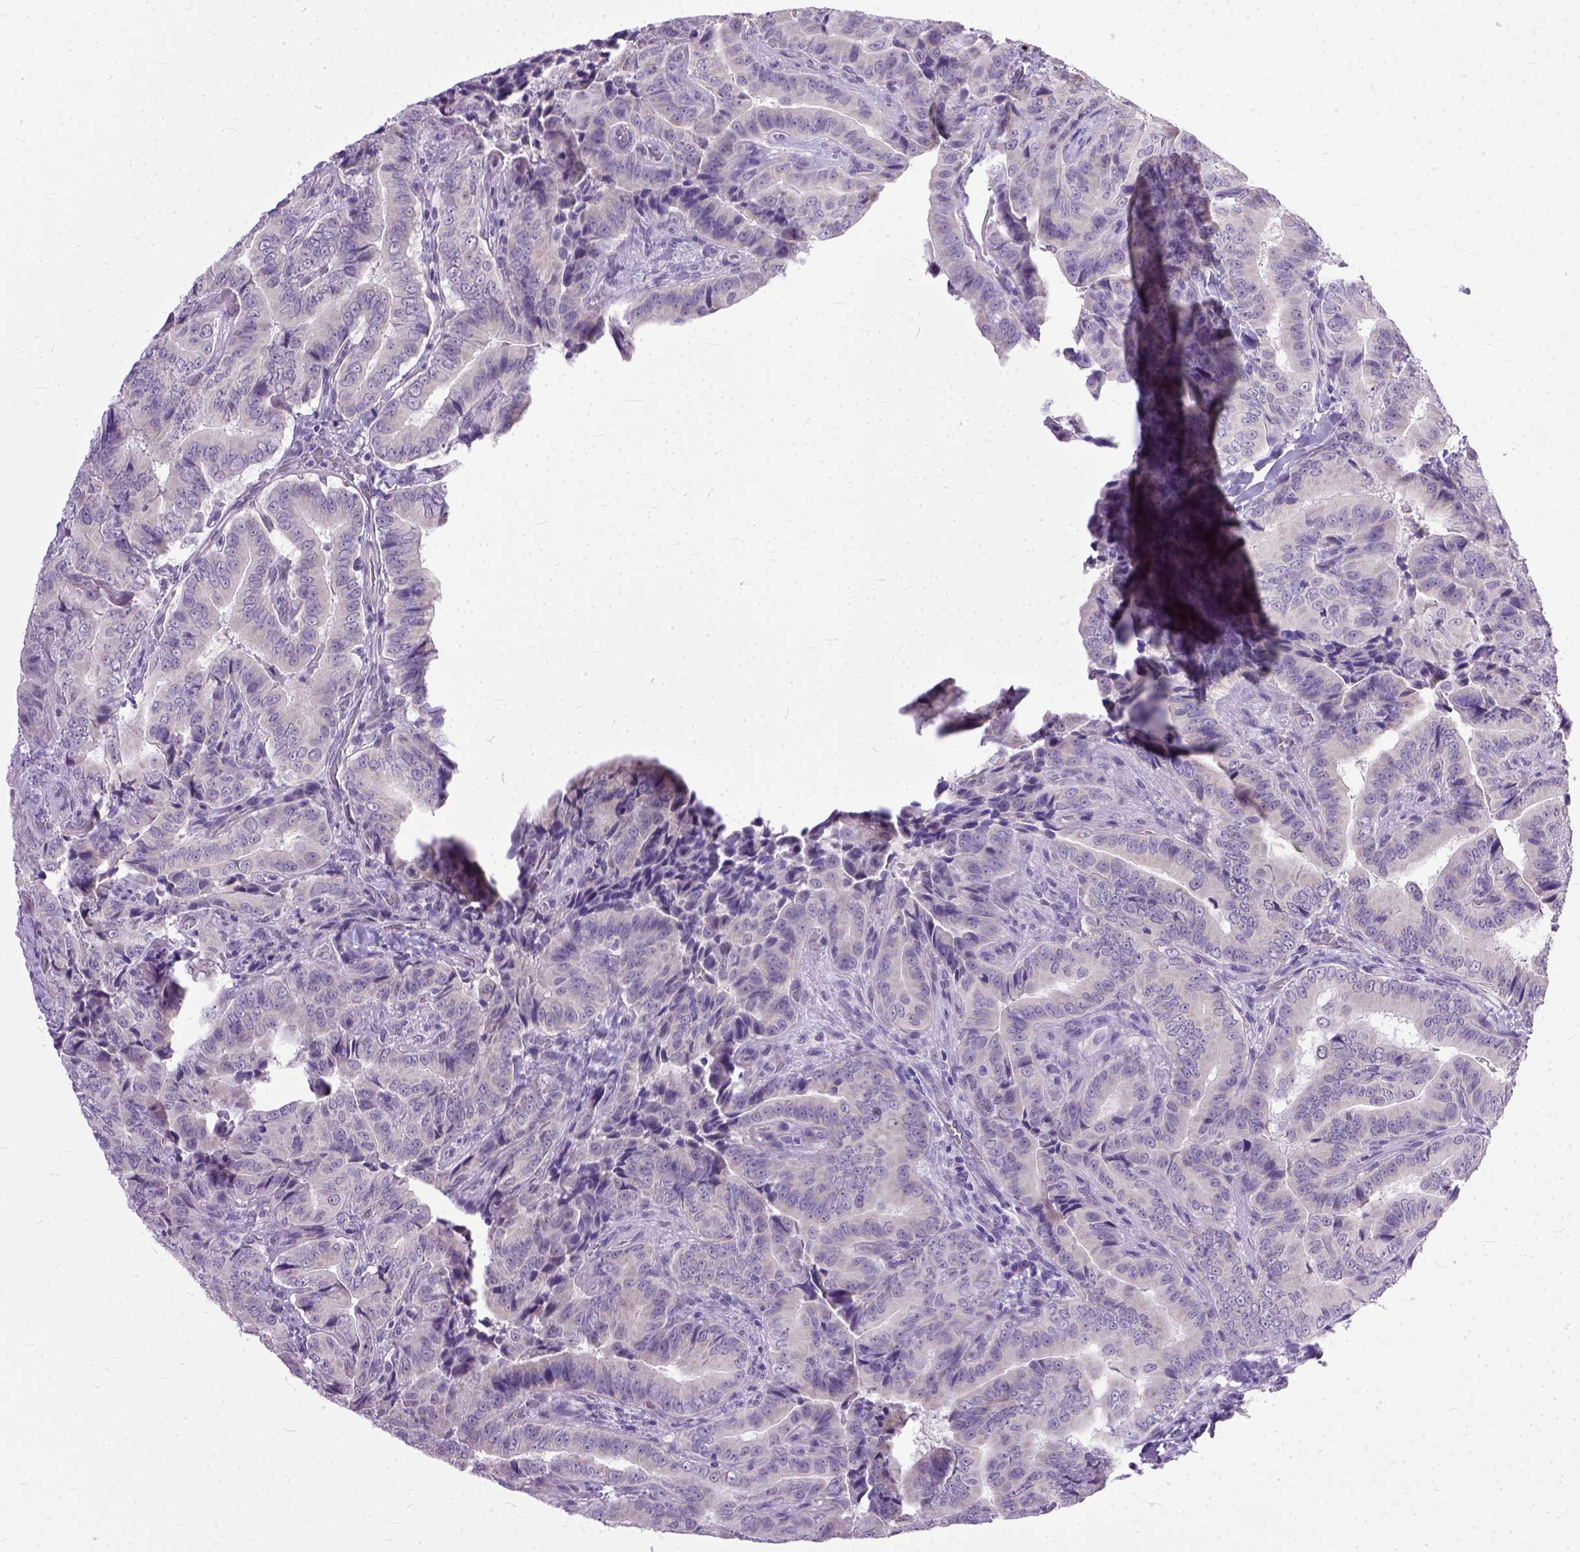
{"staining": {"intensity": "negative", "quantity": "none", "location": "none"}, "tissue": "thyroid cancer", "cell_type": "Tumor cells", "image_type": "cancer", "snomed": [{"axis": "morphology", "description": "Papillary adenocarcinoma, NOS"}, {"axis": "topography", "description": "Thyroid gland"}], "caption": "DAB (3,3'-diaminobenzidine) immunohistochemical staining of thyroid cancer reveals no significant positivity in tumor cells.", "gene": "TCEAL7", "patient": {"sex": "male", "age": 61}}